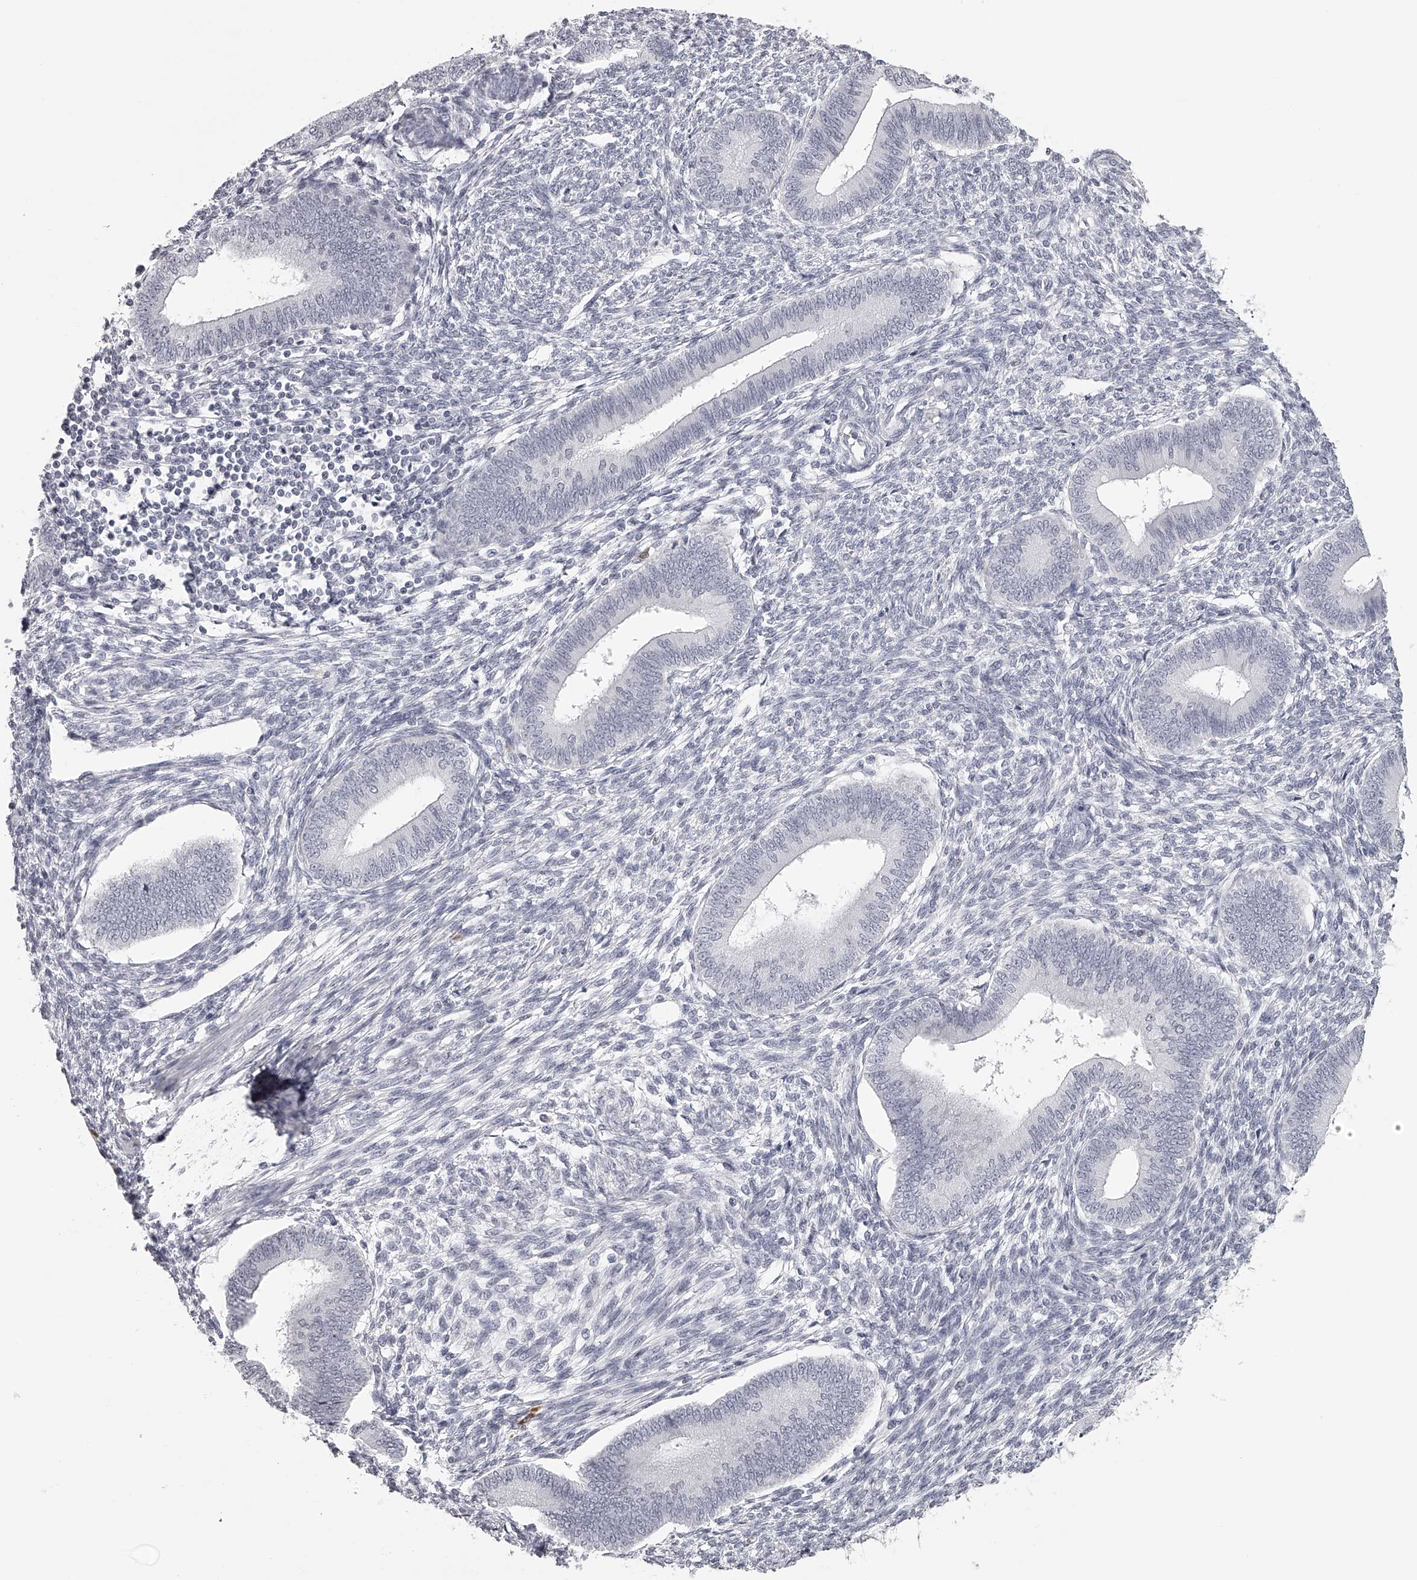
{"staining": {"intensity": "negative", "quantity": "none", "location": "none"}, "tissue": "endometrium", "cell_type": "Cells in endometrial stroma", "image_type": "normal", "snomed": [{"axis": "morphology", "description": "Normal tissue, NOS"}, {"axis": "topography", "description": "Endometrium"}], "caption": "Endometrium was stained to show a protein in brown. There is no significant staining in cells in endometrial stroma. Brightfield microscopy of immunohistochemistry (IHC) stained with DAB (3,3'-diaminobenzidine) (brown) and hematoxylin (blue), captured at high magnification.", "gene": "SEC11C", "patient": {"sex": "female", "age": 46}}